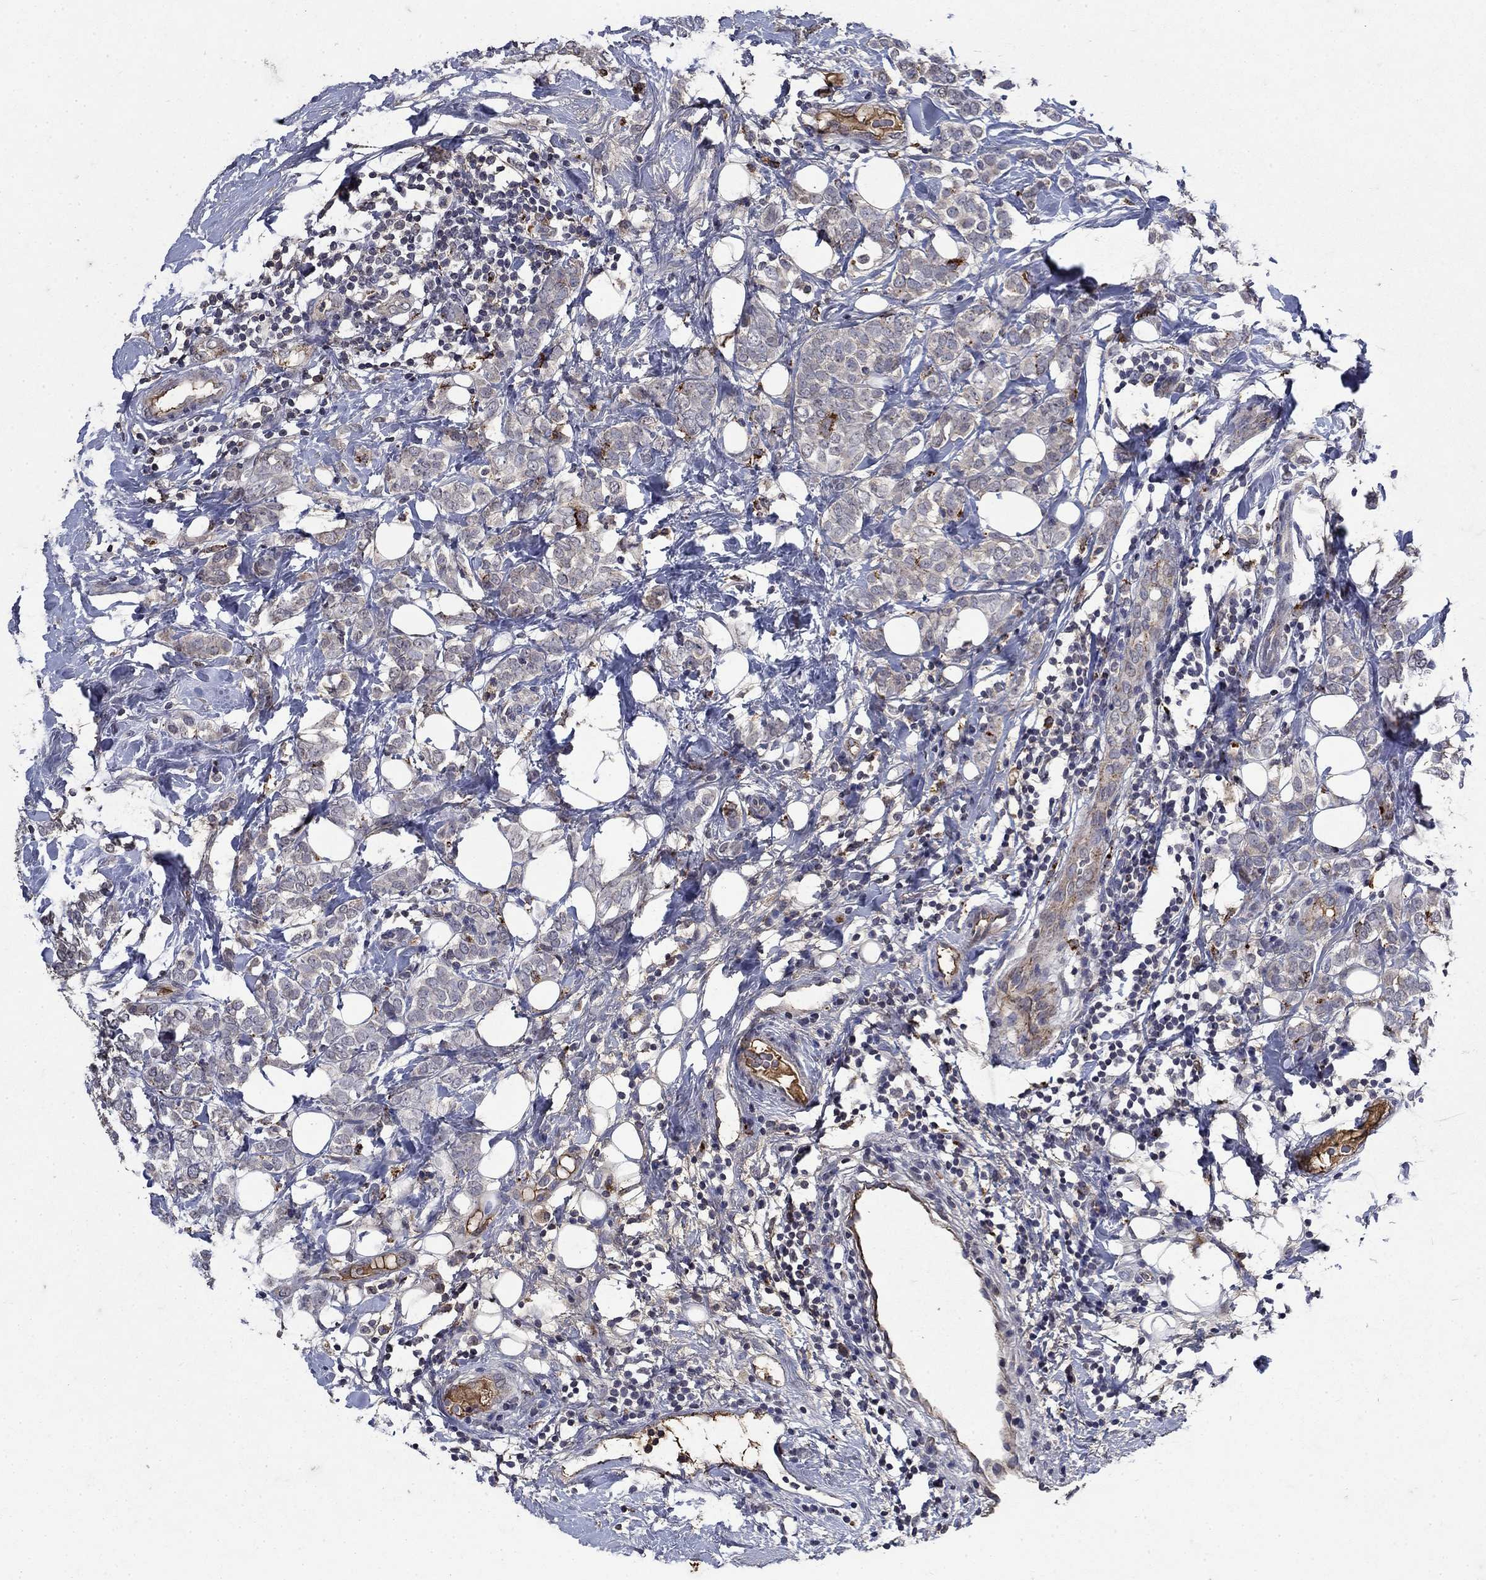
{"staining": {"intensity": "negative", "quantity": "none", "location": "none"}, "tissue": "breast cancer", "cell_type": "Tumor cells", "image_type": "cancer", "snomed": [{"axis": "morphology", "description": "Lobular carcinoma"}, {"axis": "topography", "description": "Breast"}], "caption": "Breast lobular carcinoma stained for a protein using immunohistochemistry displays no positivity tumor cells.", "gene": "NPC2", "patient": {"sex": "female", "age": 49}}